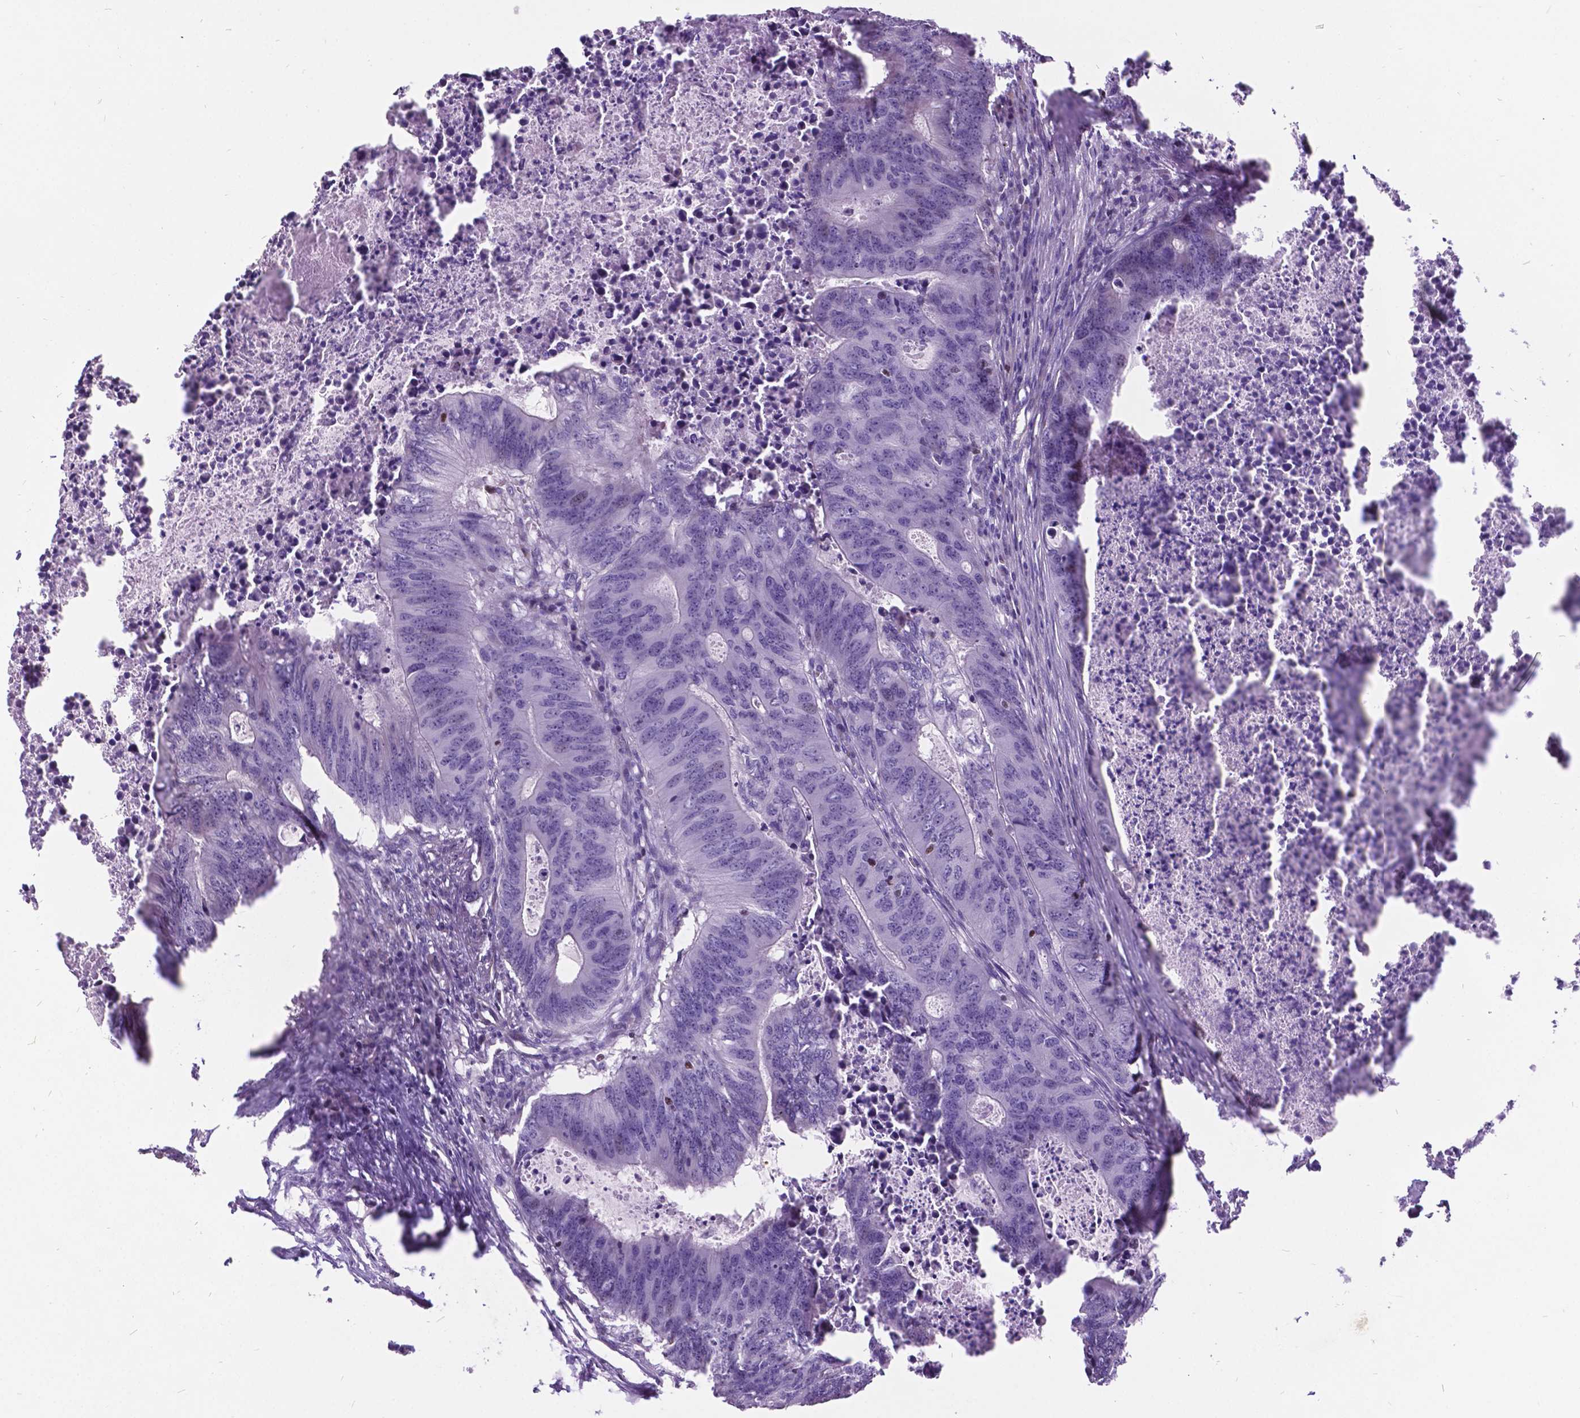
{"staining": {"intensity": "negative", "quantity": "none", "location": "none"}, "tissue": "colorectal cancer", "cell_type": "Tumor cells", "image_type": "cancer", "snomed": [{"axis": "morphology", "description": "Adenocarcinoma, NOS"}, {"axis": "topography", "description": "Colon"}], "caption": "There is no significant expression in tumor cells of adenocarcinoma (colorectal).", "gene": "DPF3", "patient": {"sex": "male", "age": 67}}